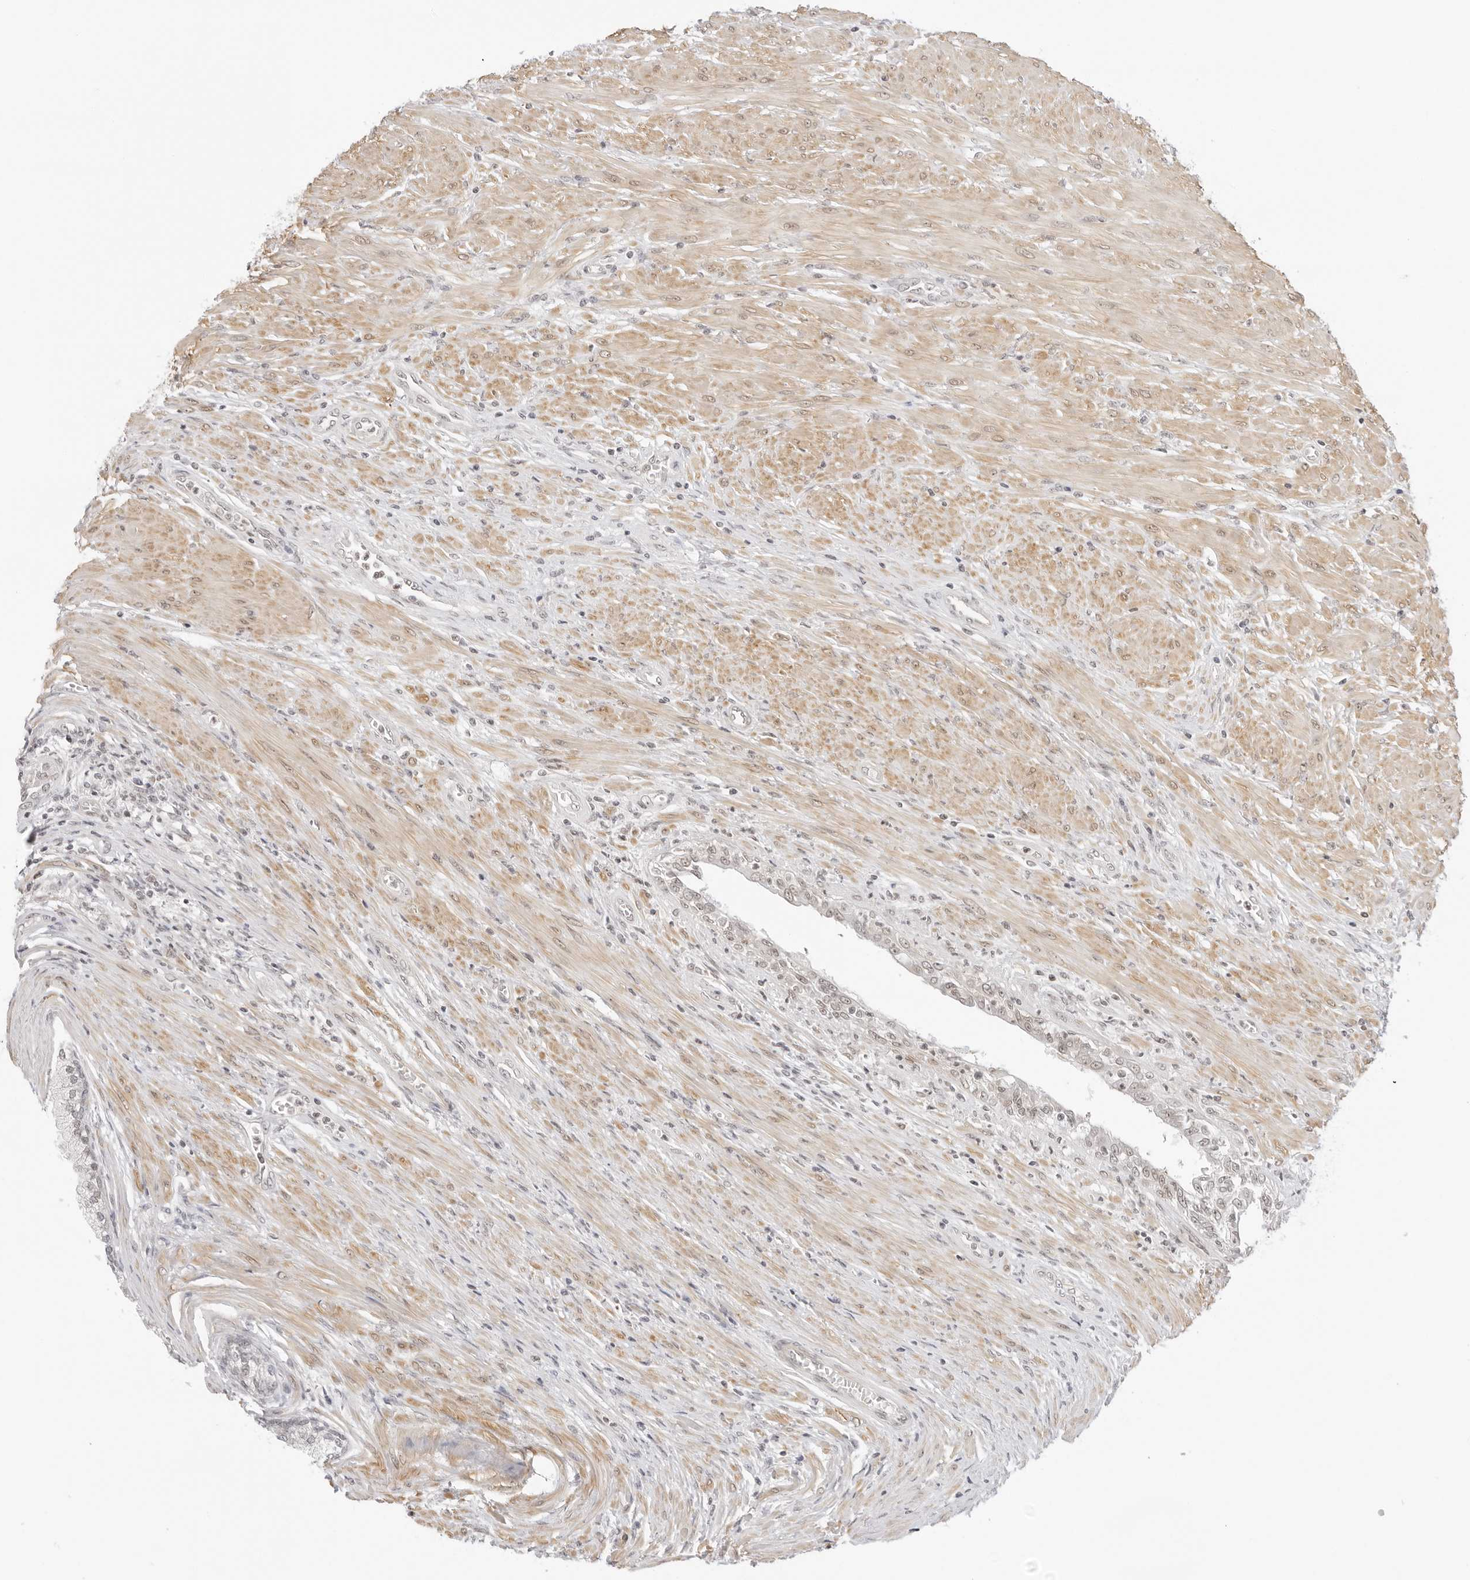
{"staining": {"intensity": "weak", "quantity": "25%-75%", "location": "nuclear"}, "tissue": "prostate cancer", "cell_type": "Tumor cells", "image_type": "cancer", "snomed": [{"axis": "morphology", "description": "Normal tissue, NOS"}, {"axis": "morphology", "description": "Adenocarcinoma, Low grade"}, {"axis": "topography", "description": "Prostate"}, {"axis": "topography", "description": "Peripheral nerve tissue"}], "caption": "Weak nuclear staining is identified in approximately 25%-75% of tumor cells in prostate cancer (adenocarcinoma (low-grade)).", "gene": "TCIM", "patient": {"sex": "male", "age": 71}}